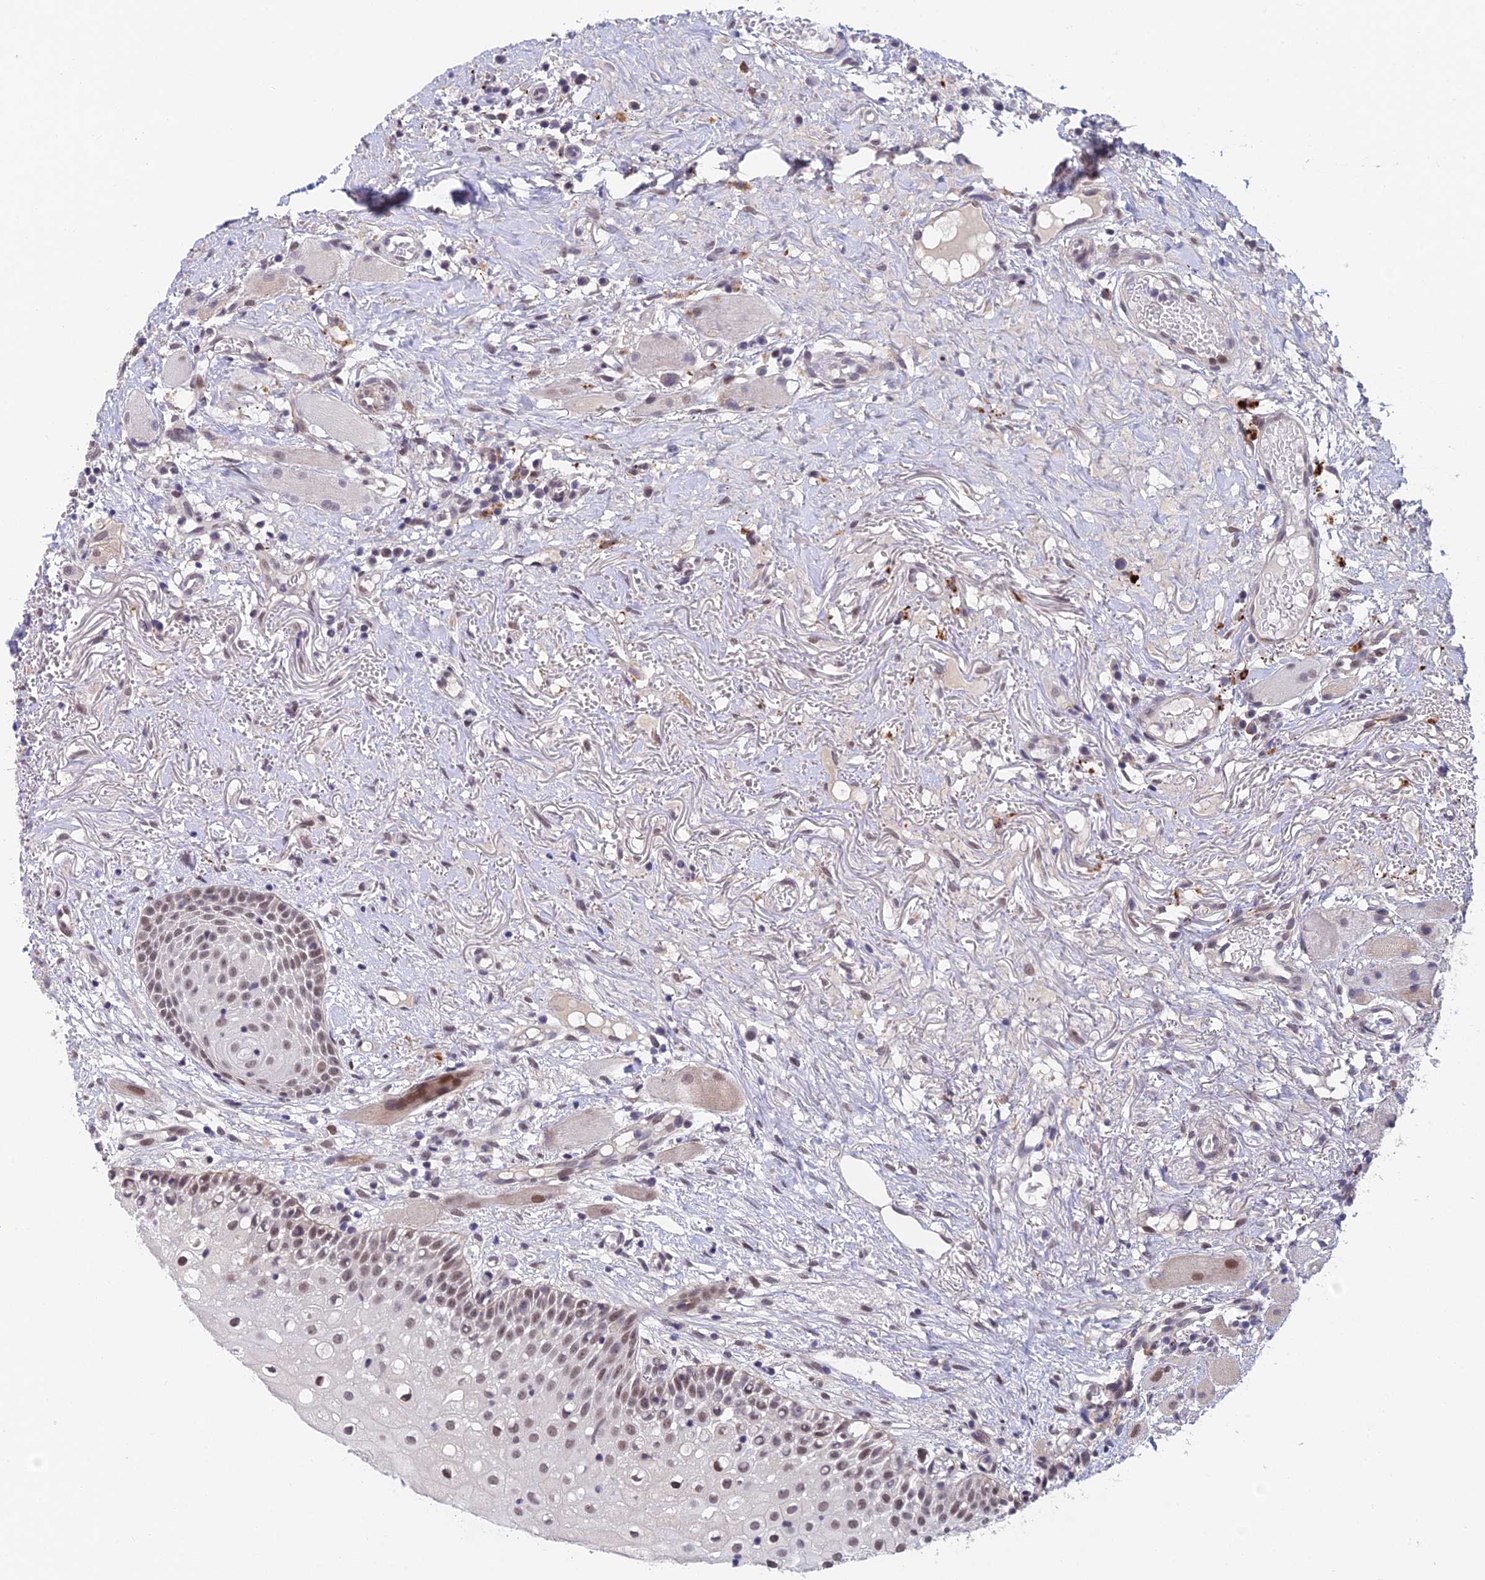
{"staining": {"intensity": "moderate", "quantity": "<25%", "location": "nuclear"}, "tissue": "oral mucosa", "cell_type": "Squamous epithelial cells", "image_type": "normal", "snomed": [{"axis": "morphology", "description": "Normal tissue, NOS"}, {"axis": "topography", "description": "Oral tissue"}], "caption": "Immunohistochemistry (IHC) (DAB (3,3'-diaminobenzidine)) staining of benign human oral mucosa exhibits moderate nuclear protein staining in about <25% of squamous epithelial cells.", "gene": "NSMCE1", "patient": {"sex": "female", "age": 69}}